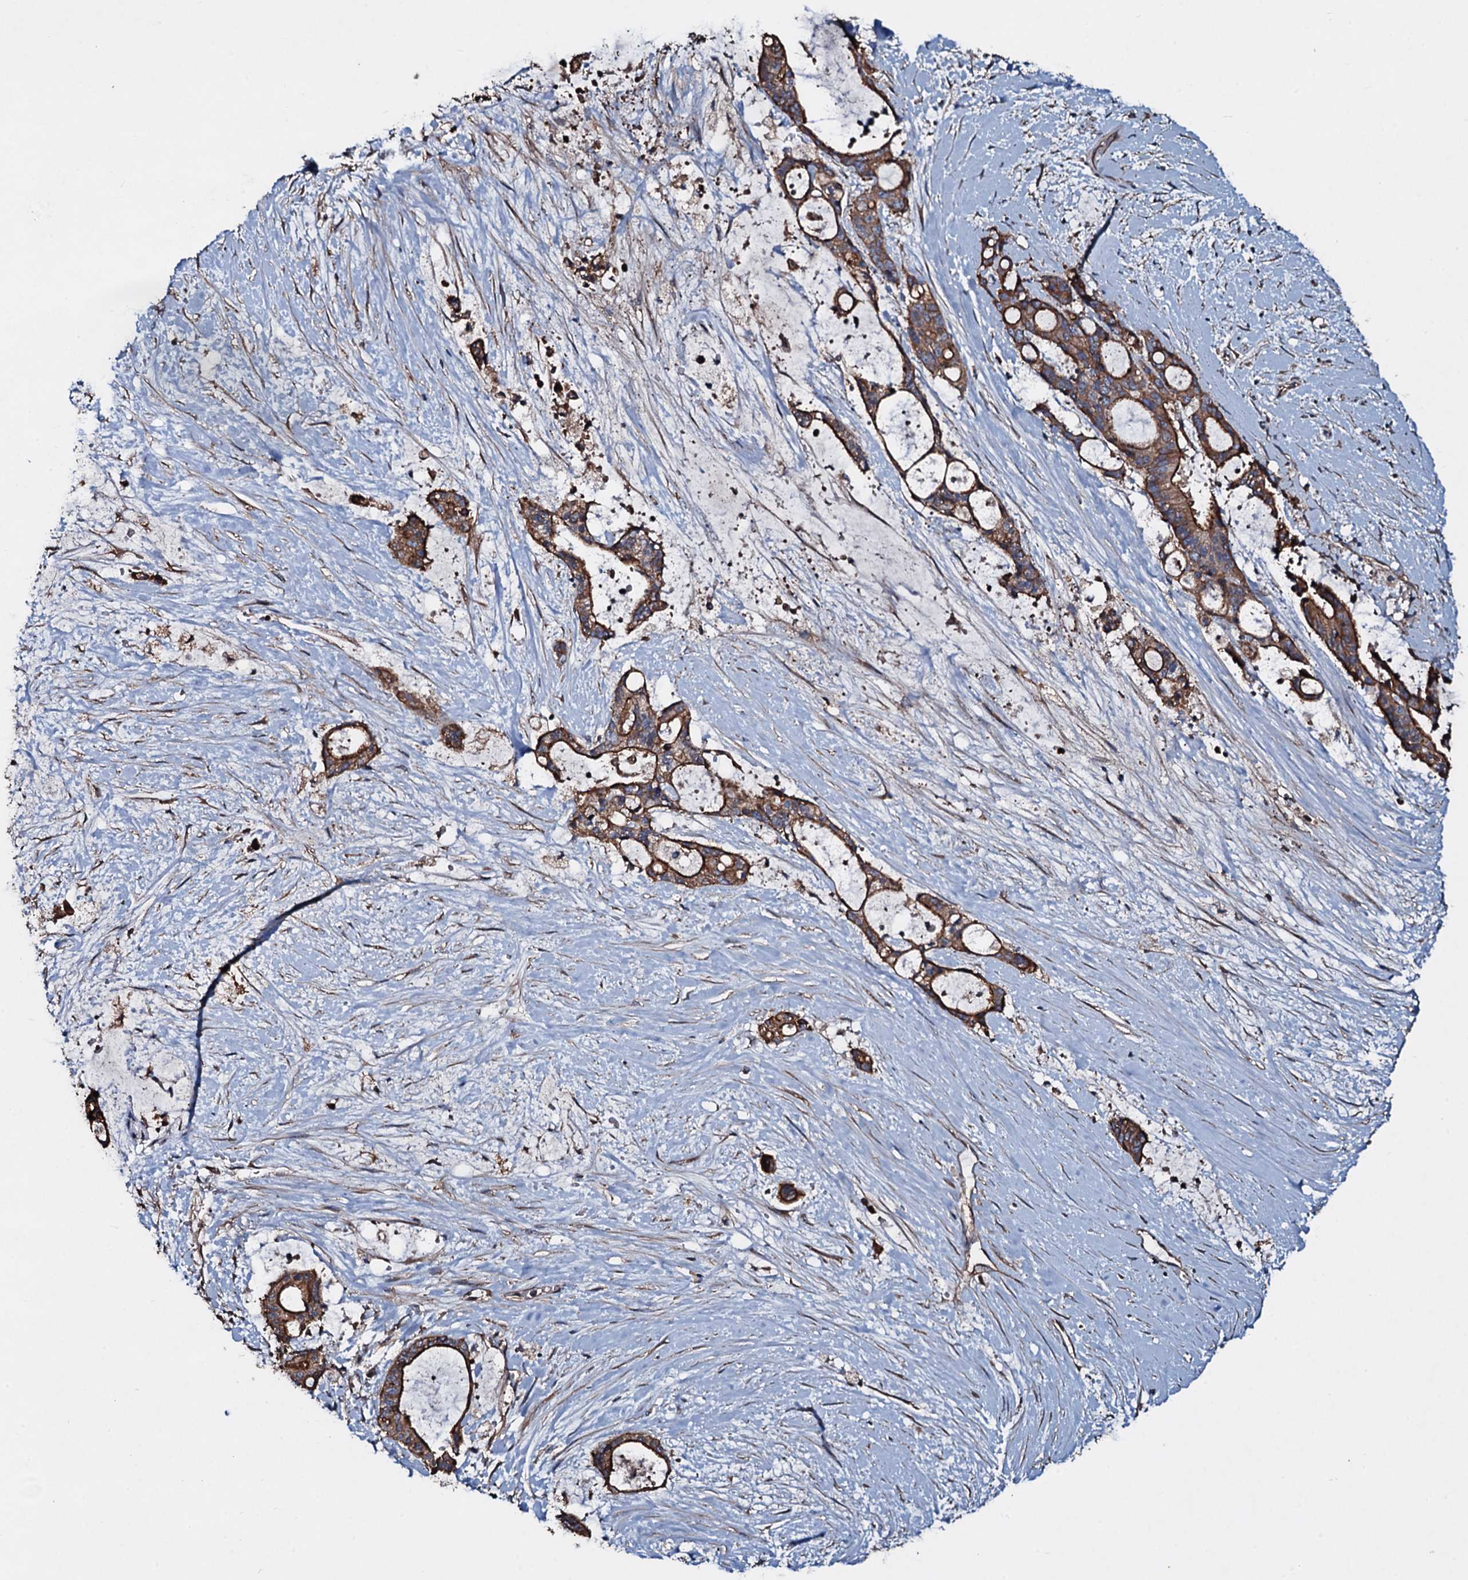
{"staining": {"intensity": "strong", "quantity": ">75%", "location": "cytoplasmic/membranous"}, "tissue": "liver cancer", "cell_type": "Tumor cells", "image_type": "cancer", "snomed": [{"axis": "morphology", "description": "Normal tissue, NOS"}, {"axis": "morphology", "description": "Cholangiocarcinoma"}, {"axis": "topography", "description": "Liver"}, {"axis": "topography", "description": "Peripheral nerve tissue"}], "caption": "Liver cholangiocarcinoma tissue demonstrates strong cytoplasmic/membranous expression in approximately >75% of tumor cells The protein of interest is shown in brown color, while the nuclei are stained blue.", "gene": "DMAC2", "patient": {"sex": "female", "age": 73}}